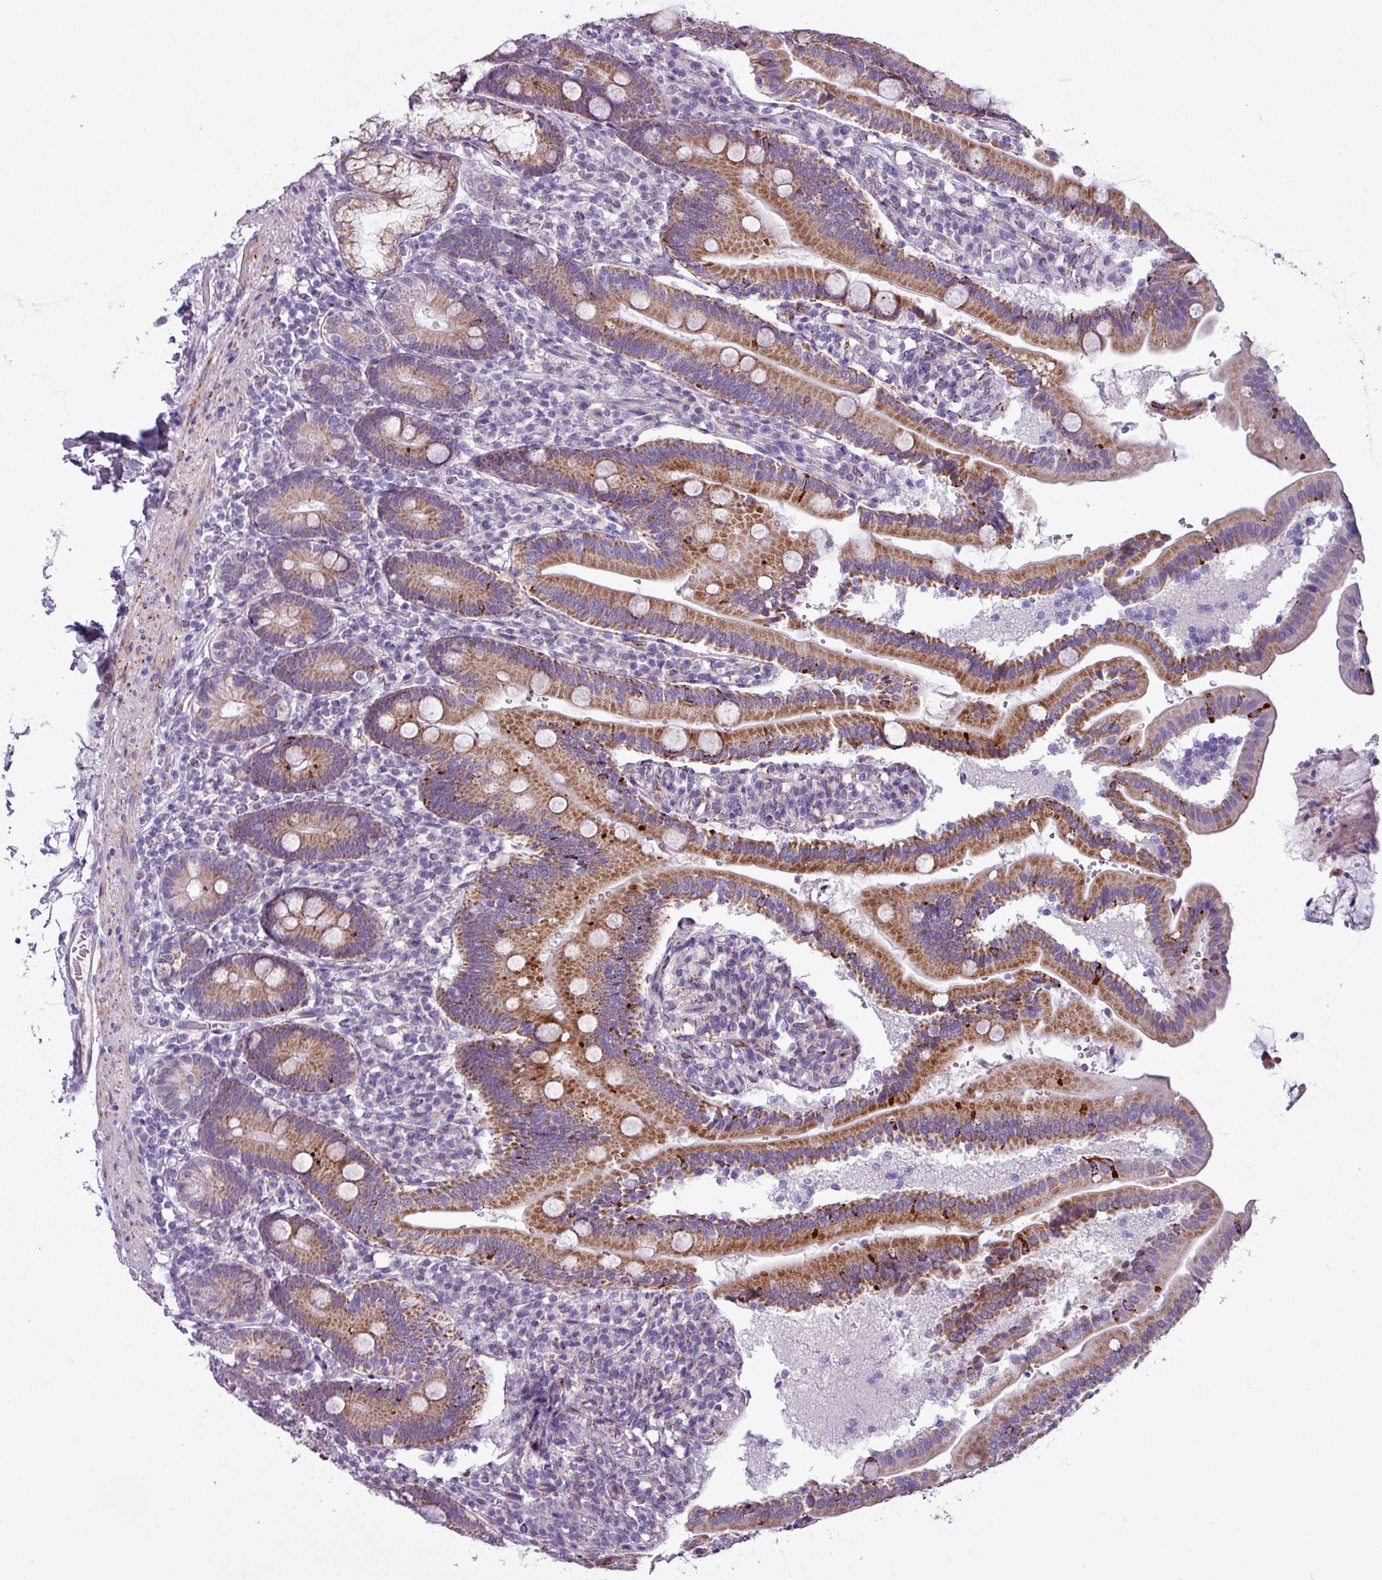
{"staining": {"intensity": "strong", "quantity": ">75%", "location": "cytoplasmic/membranous"}, "tissue": "duodenum", "cell_type": "Glandular cells", "image_type": "normal", "snomed": [{"axis": "morphology", "description": "Normal tissue, NOS"}, {"axis": "topography", "description": "Duodenum"}], "caption": "Duodenum stained for a protein (brown) shows strong cytoplasmic/membranous positive expression in approximately >75% of glandular cells.", "gene": "ZNF667", "patient": {"sex": "female", "age": 67}}